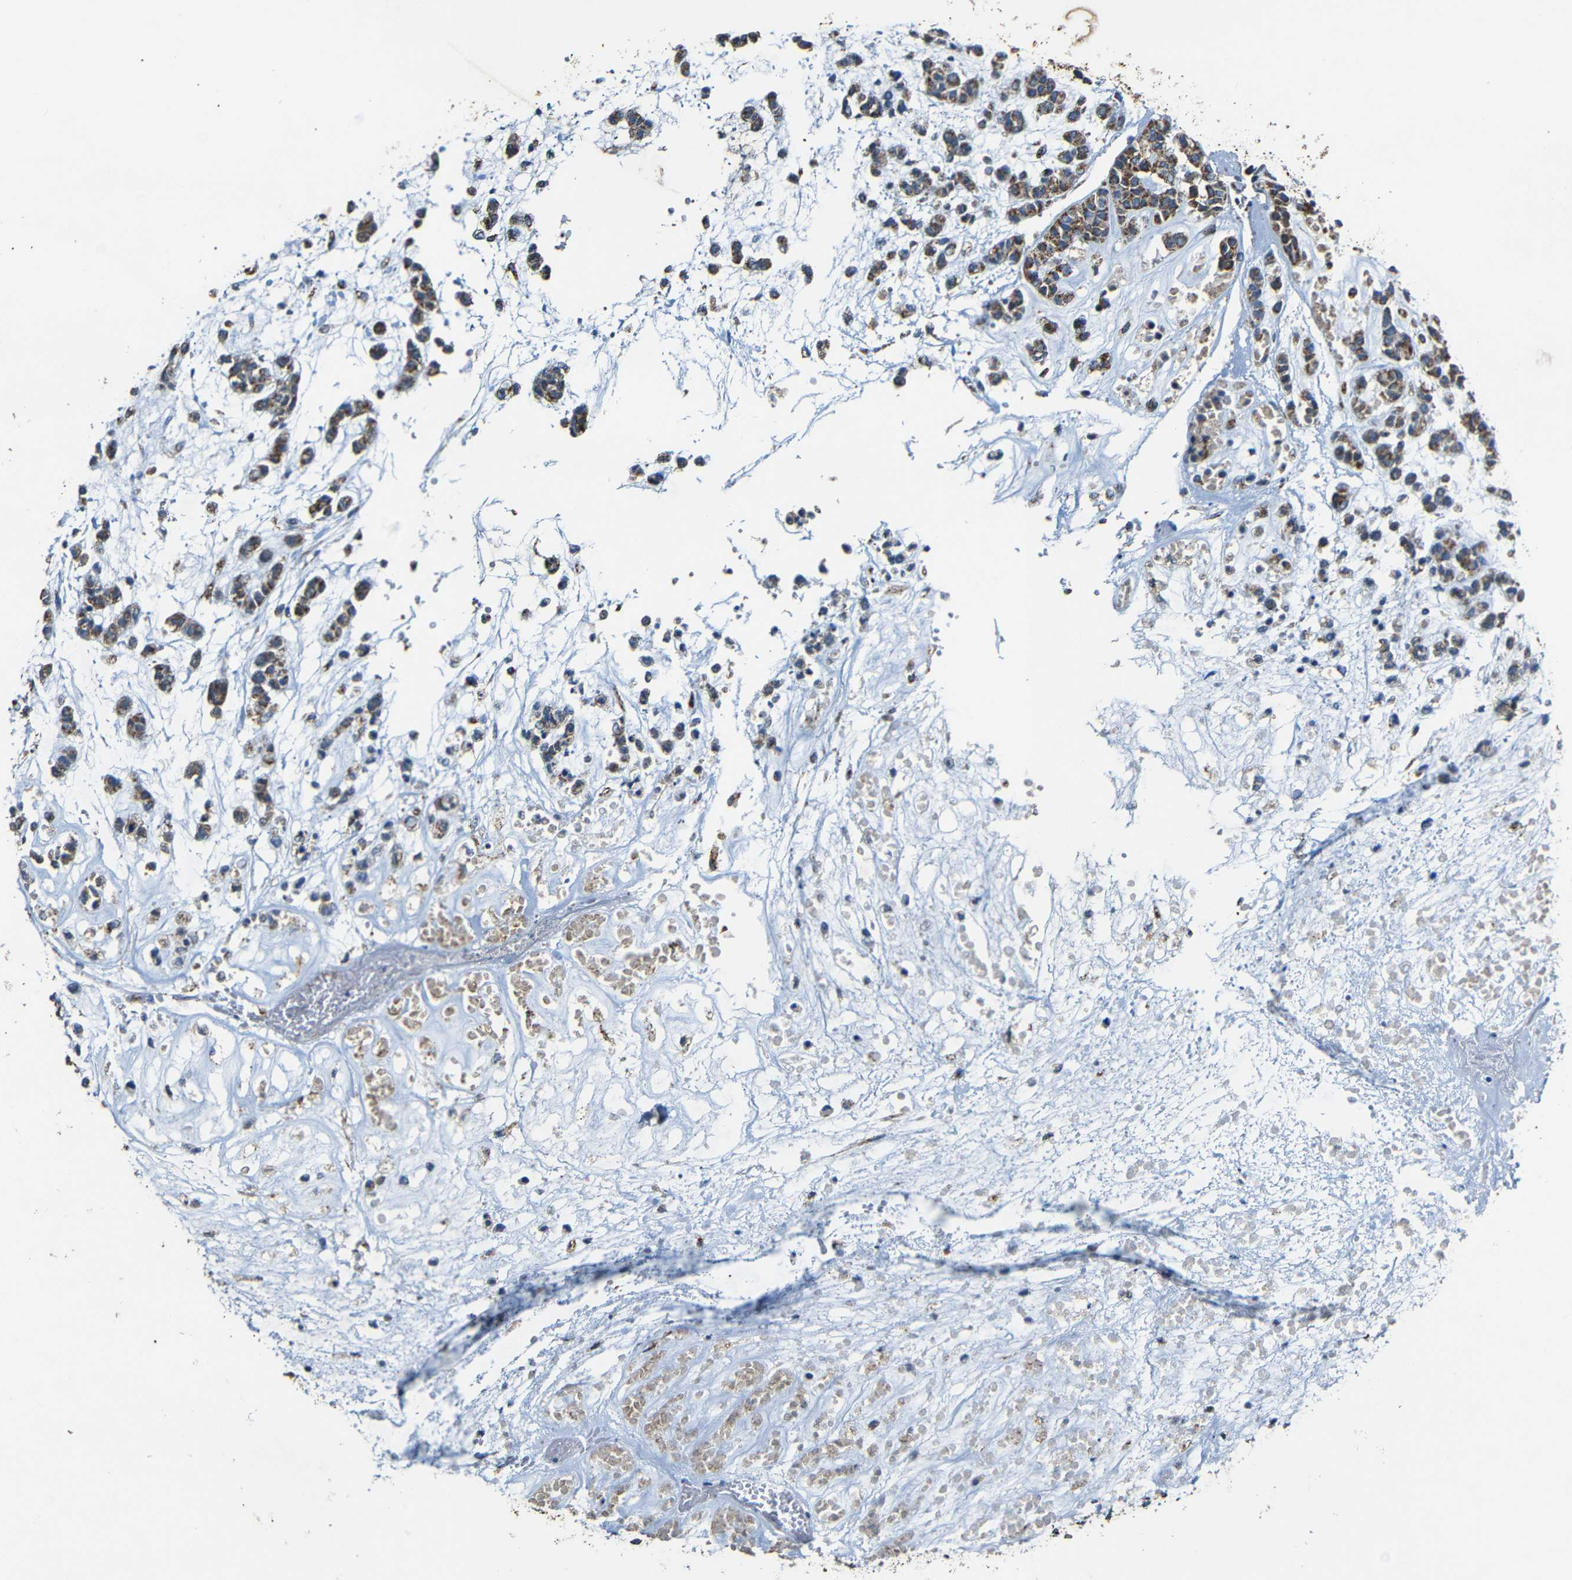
{"staining": {"intensity": "moderate", "quantity": ">75%", "location": "cytoplasmic/membranous"}, "tissue": "head and neck cancer", "cell_type": "Tumor cells", "image_type": "cancer", "snomed": [{"axis": "morphology", "description": "Adenocarcinoma, NOS"}, {"axis": "morphology", "description": "Adenoma, NOS"}, {"axis": "topography", "description": "Head-Neck"}], "caption": "About >75% of tumor cells in human head and neck cancer (adenocarcinoma) reveal moderate cytoplasmic/membranous protein positivity as visualized by brown immunohistochemical staining.", "gene": "NR3C2", "patient": {"sex": "female", "age": 55}}